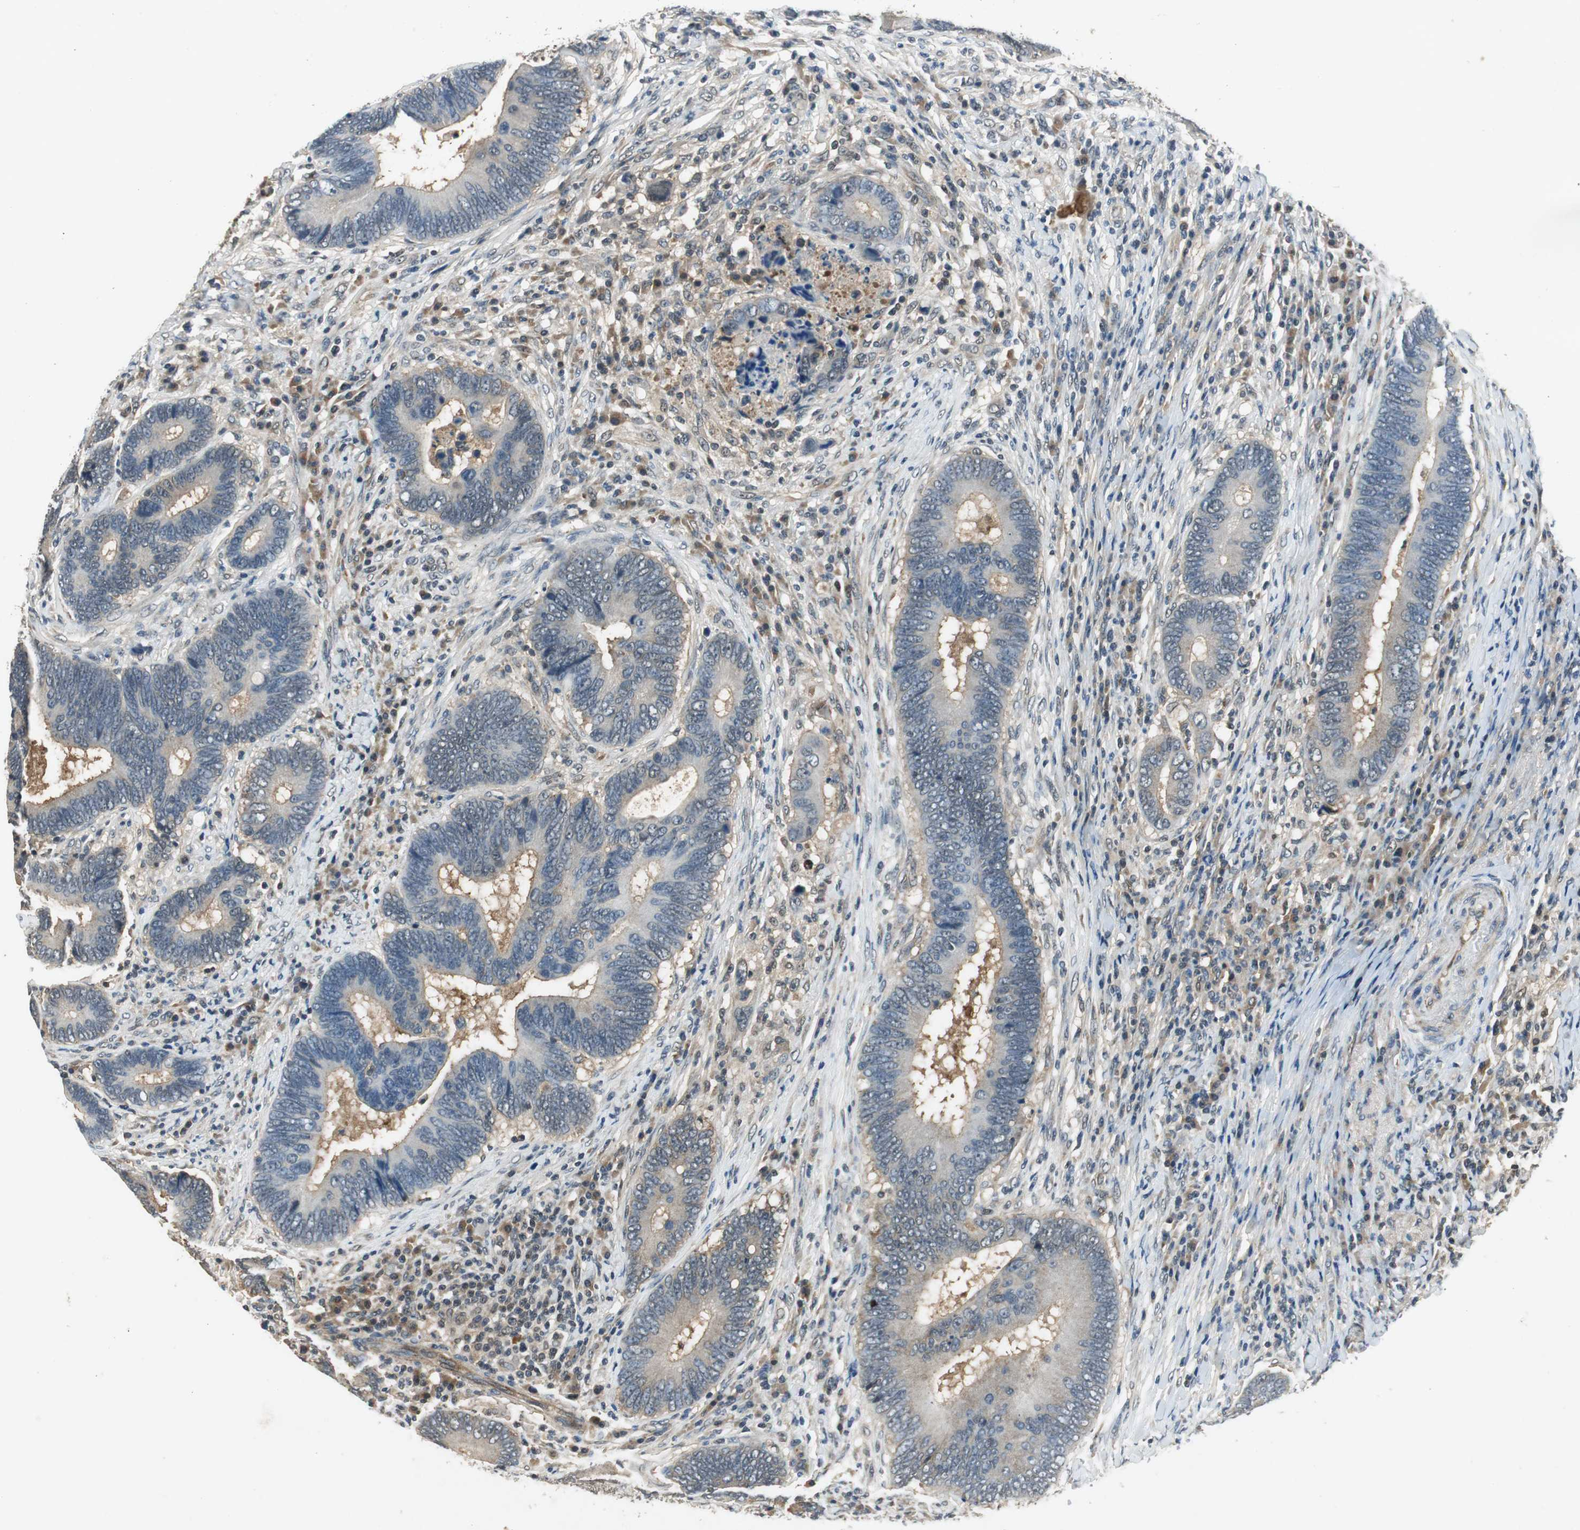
{"staining": {"intensity": "weak", "quantity": "25%-75%", "location": "cytoplasmic/membranous"}, "tissue": "colorectal cancer", "cell_type": "Tumor cells", "image_type": "cancer", "snomed": [{"axis": "morphology", "description": "Adenocarcinoma, NOS"}, {"axis": "topography", "description": "Colon"}], "caption": "Weak cytoplasmic/membranous protein expression is present in approximately 25%-75% of tumor cells in adenocarcinoma (colorectal). (DAB IHC, brown staining for protein, blue staining for nuclei).", "gene": "PSMB4", "patient": {"sex": "female", "age": 78}}